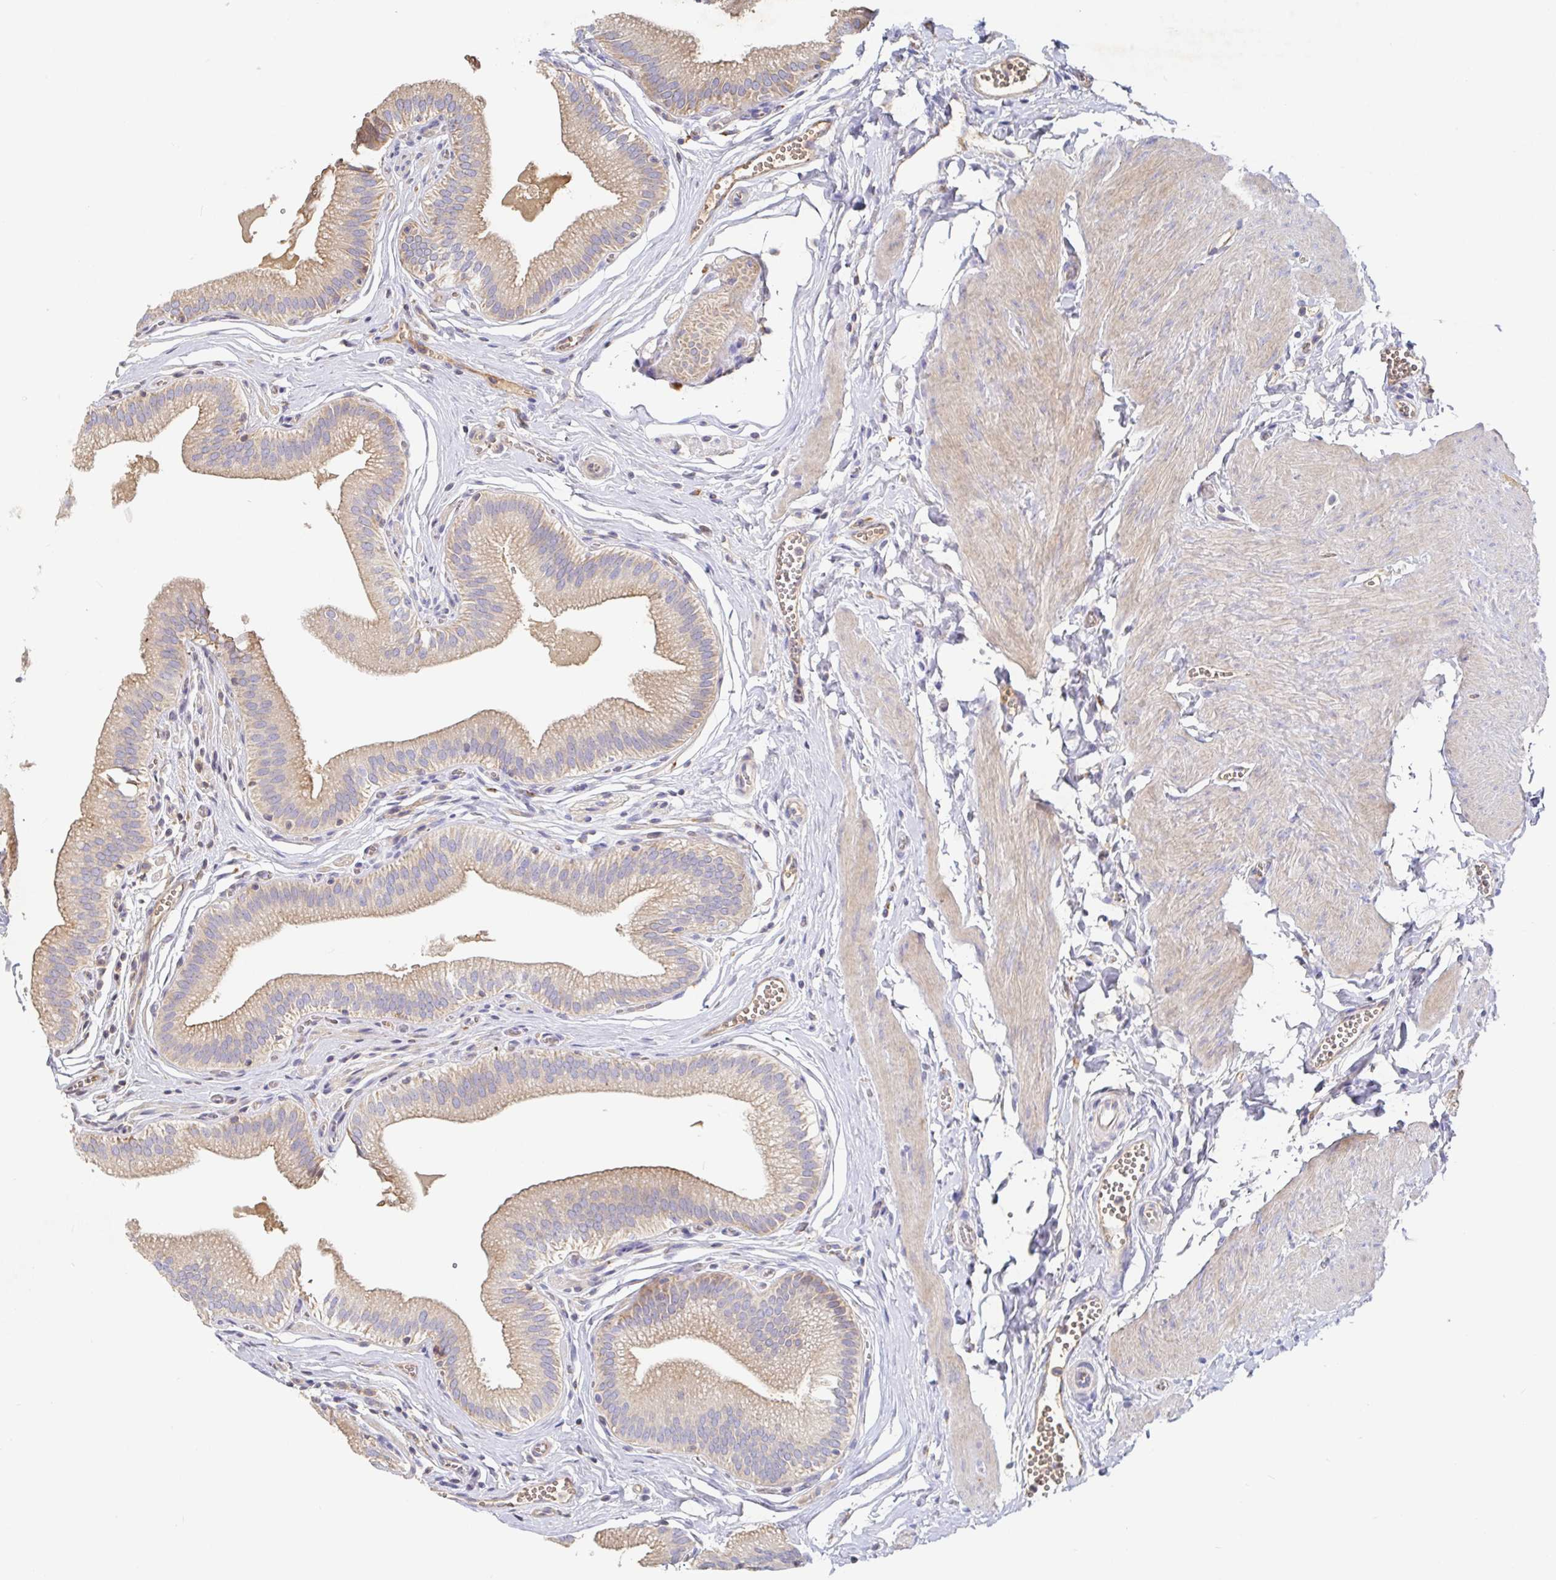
{"staining": {"intensity": "moderate", "quantity": ">75%", "location": "cytoplasmic/membranous"}, "tissue": "gallbladder", "cell_type": "Glandular cells", "image_type": "normal", "snomed": [{"axis": "morphology", "description": "Normal tissue, NOS"}, {"axis": "topography", "description": "Gallbladder"}, {"axis": "topography", "description": "Peripheral nerve tissue"}], "caption": "Protein positivity by IHC exhibits moderate cytoplasmic/membranous expression in approximately >75% of glandular cells in unremarkable gallbladder.", "gene": "IRAK2", "patient": {"sex": "male", "age": 17}}